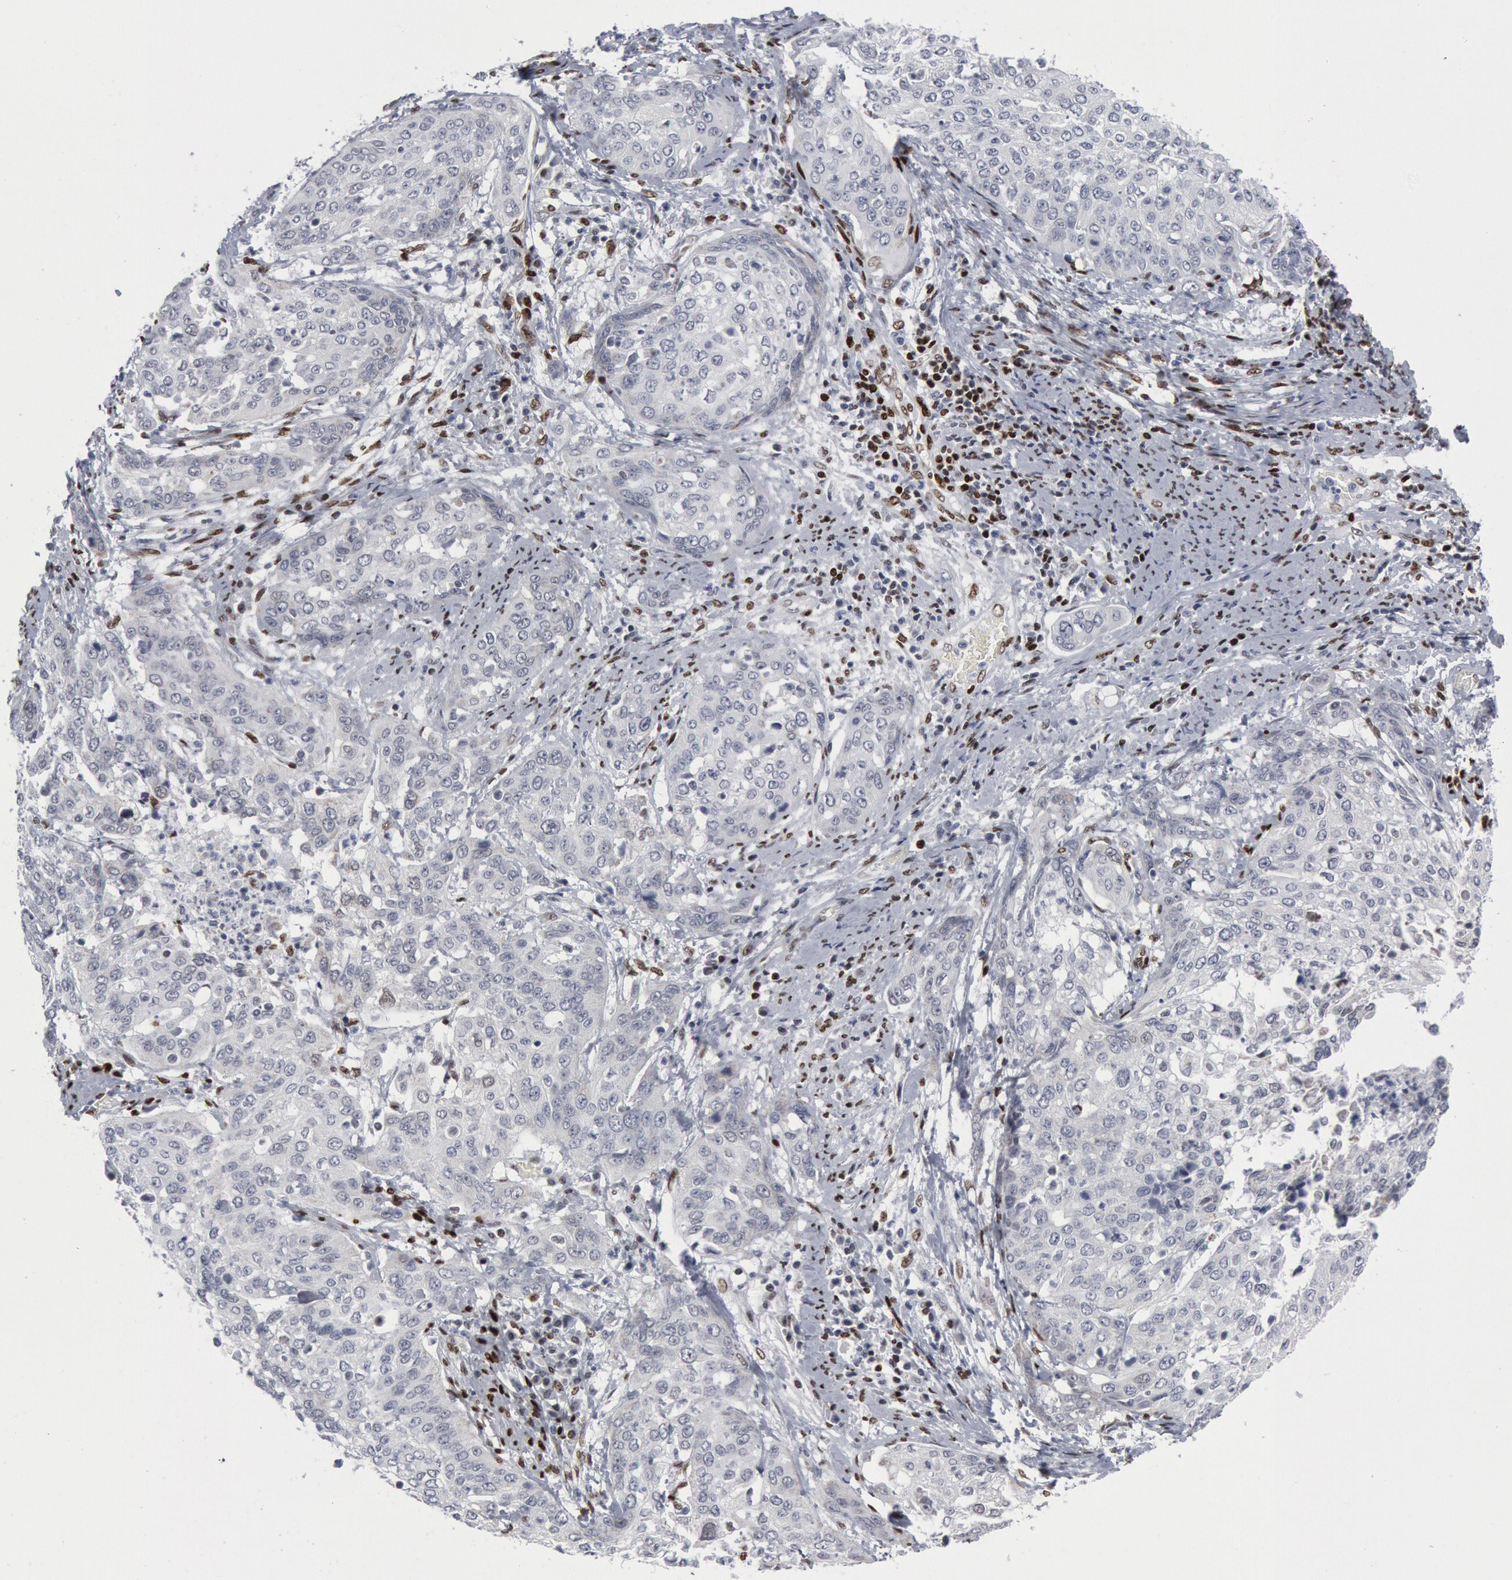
{"staining": {"intensity": "negative", "quantity": "none", "location": "none"}, "tissue": "cervical cancer", "cell_type": "Tumor cells", "image_type": "cancer", "snomed": [{"axis": "morphology", "description": "Squamous cell carcinoma, NOS"}, {"axis": "topography", "description": "Cervix"}], "caption": "This is an immunohistochemistry image of cervical cancer. There is no expression in tumor cells.", "gene": "MECP2", "patient": {"sex": "female", "age": 41}}